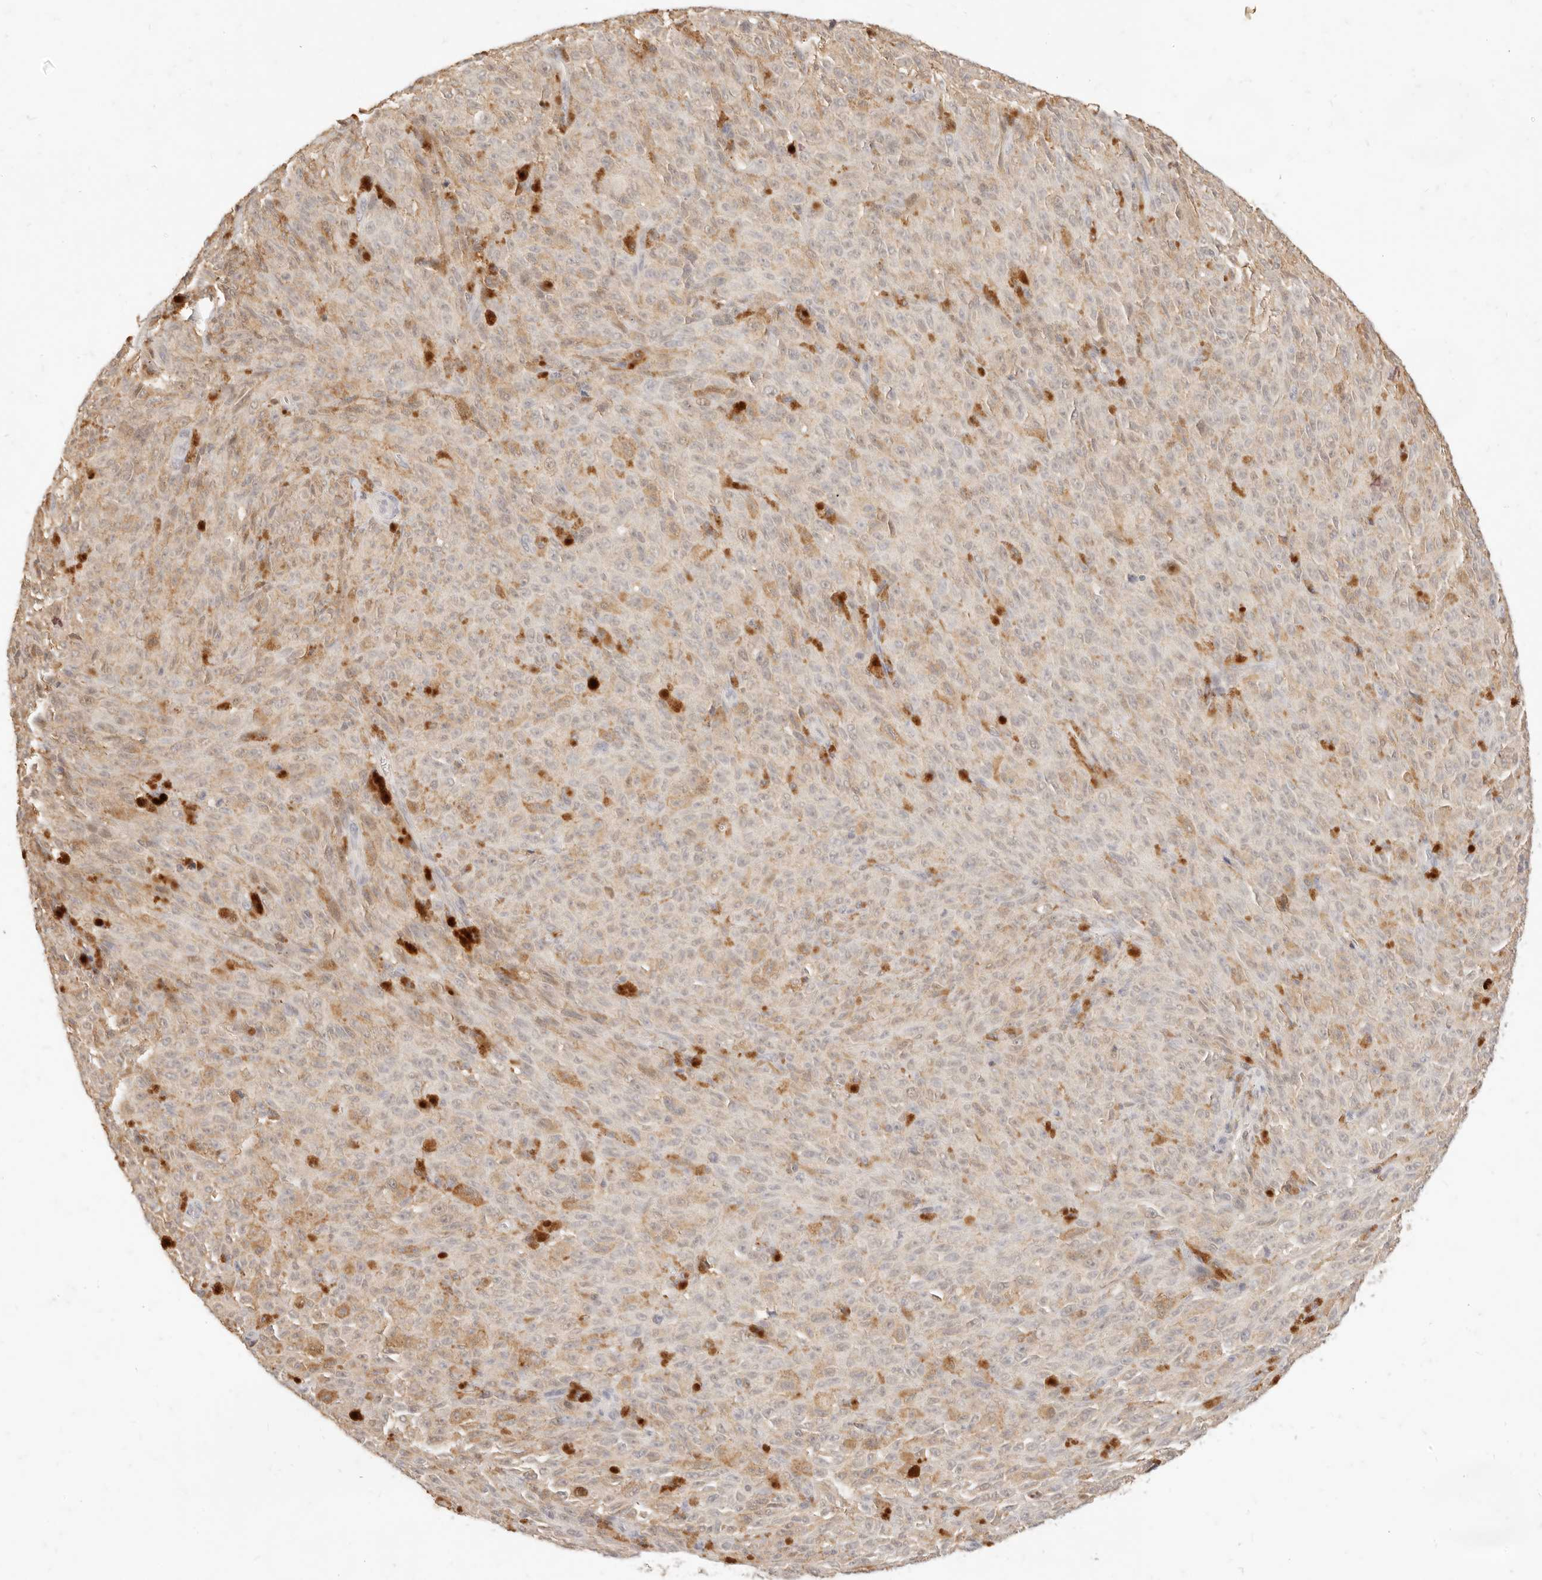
{"staining": {"intensity": "weak", "quantity": "25%-75%", "location": "cytoplasmic/membranous"}, "tissue": "melanoma", "cell_type": "Tumor cells", "image_type": "cancer", "snomed": [{"axis": "morphology", "description": "Malignant melanoma, NOS"}, {"axis": "topography", "description": "Skin"}], "caption": "This micrograph exhibits immunohistochemistry staining of melanoma, with low weak cytoplasmic/membranous staining in approximately 25%-75% of tumor cells.", "gene": "TMTC2", "patient": {"sex": "female", "age": 82}}